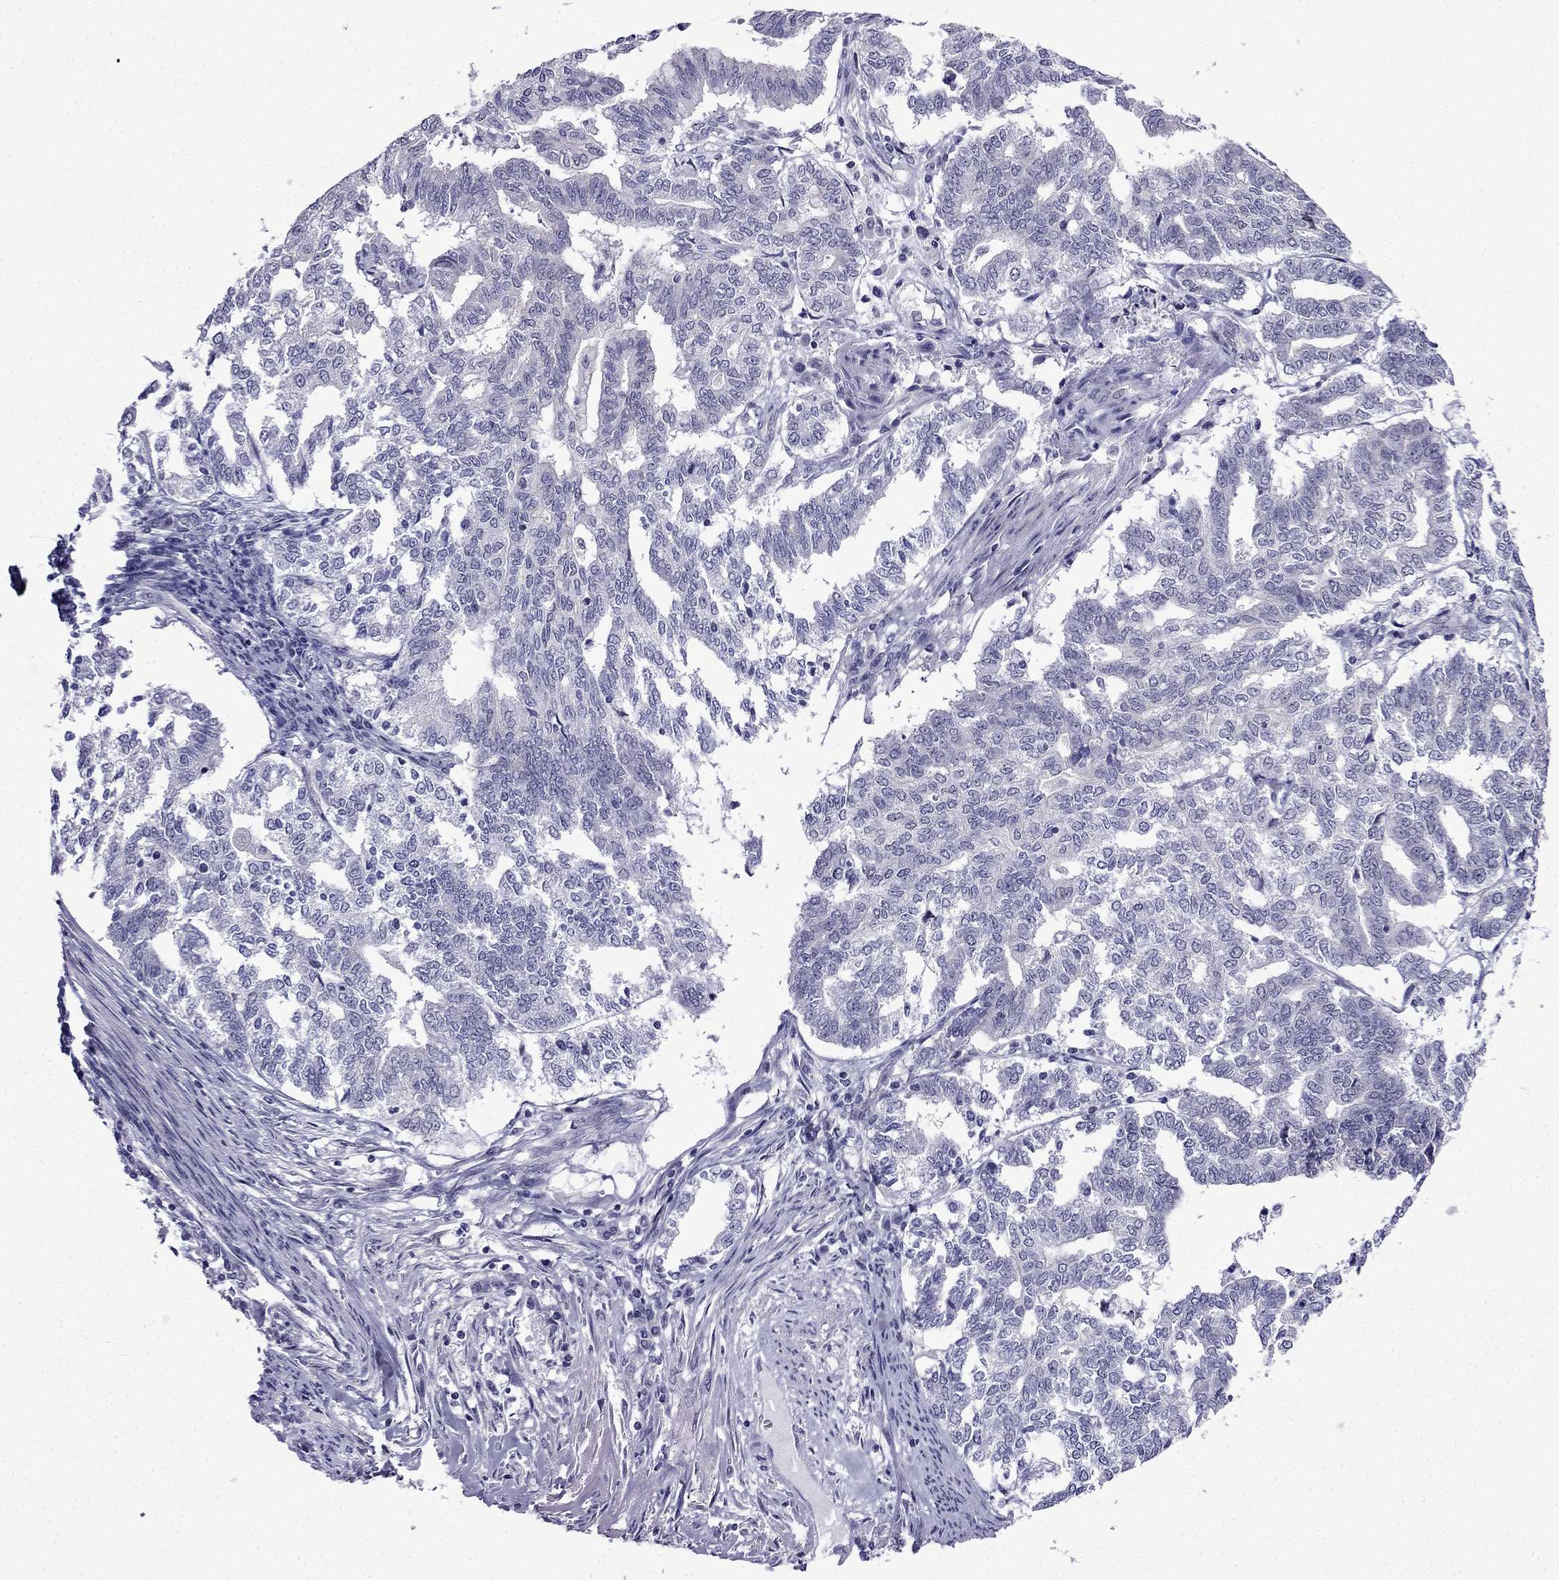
{"staining": {"intensity": "negative", "quantity": "none", "location": "none"}, "tissue": "endometrial cancer", "cell_type": "Tumor cells", "image_type": "cancer", "snomed": [{"axis": "morphology", "description": "Adenocarcinoma, NOS"}, {"axis": "topography", "description": "Endometrium"}], "caption": "A photomicrograph of endometrial cancer stained for a protein exhibits no brown staining in tumor cells.", "gene": "POM121L12", "patient": {"sex": "female", "age": 79}}